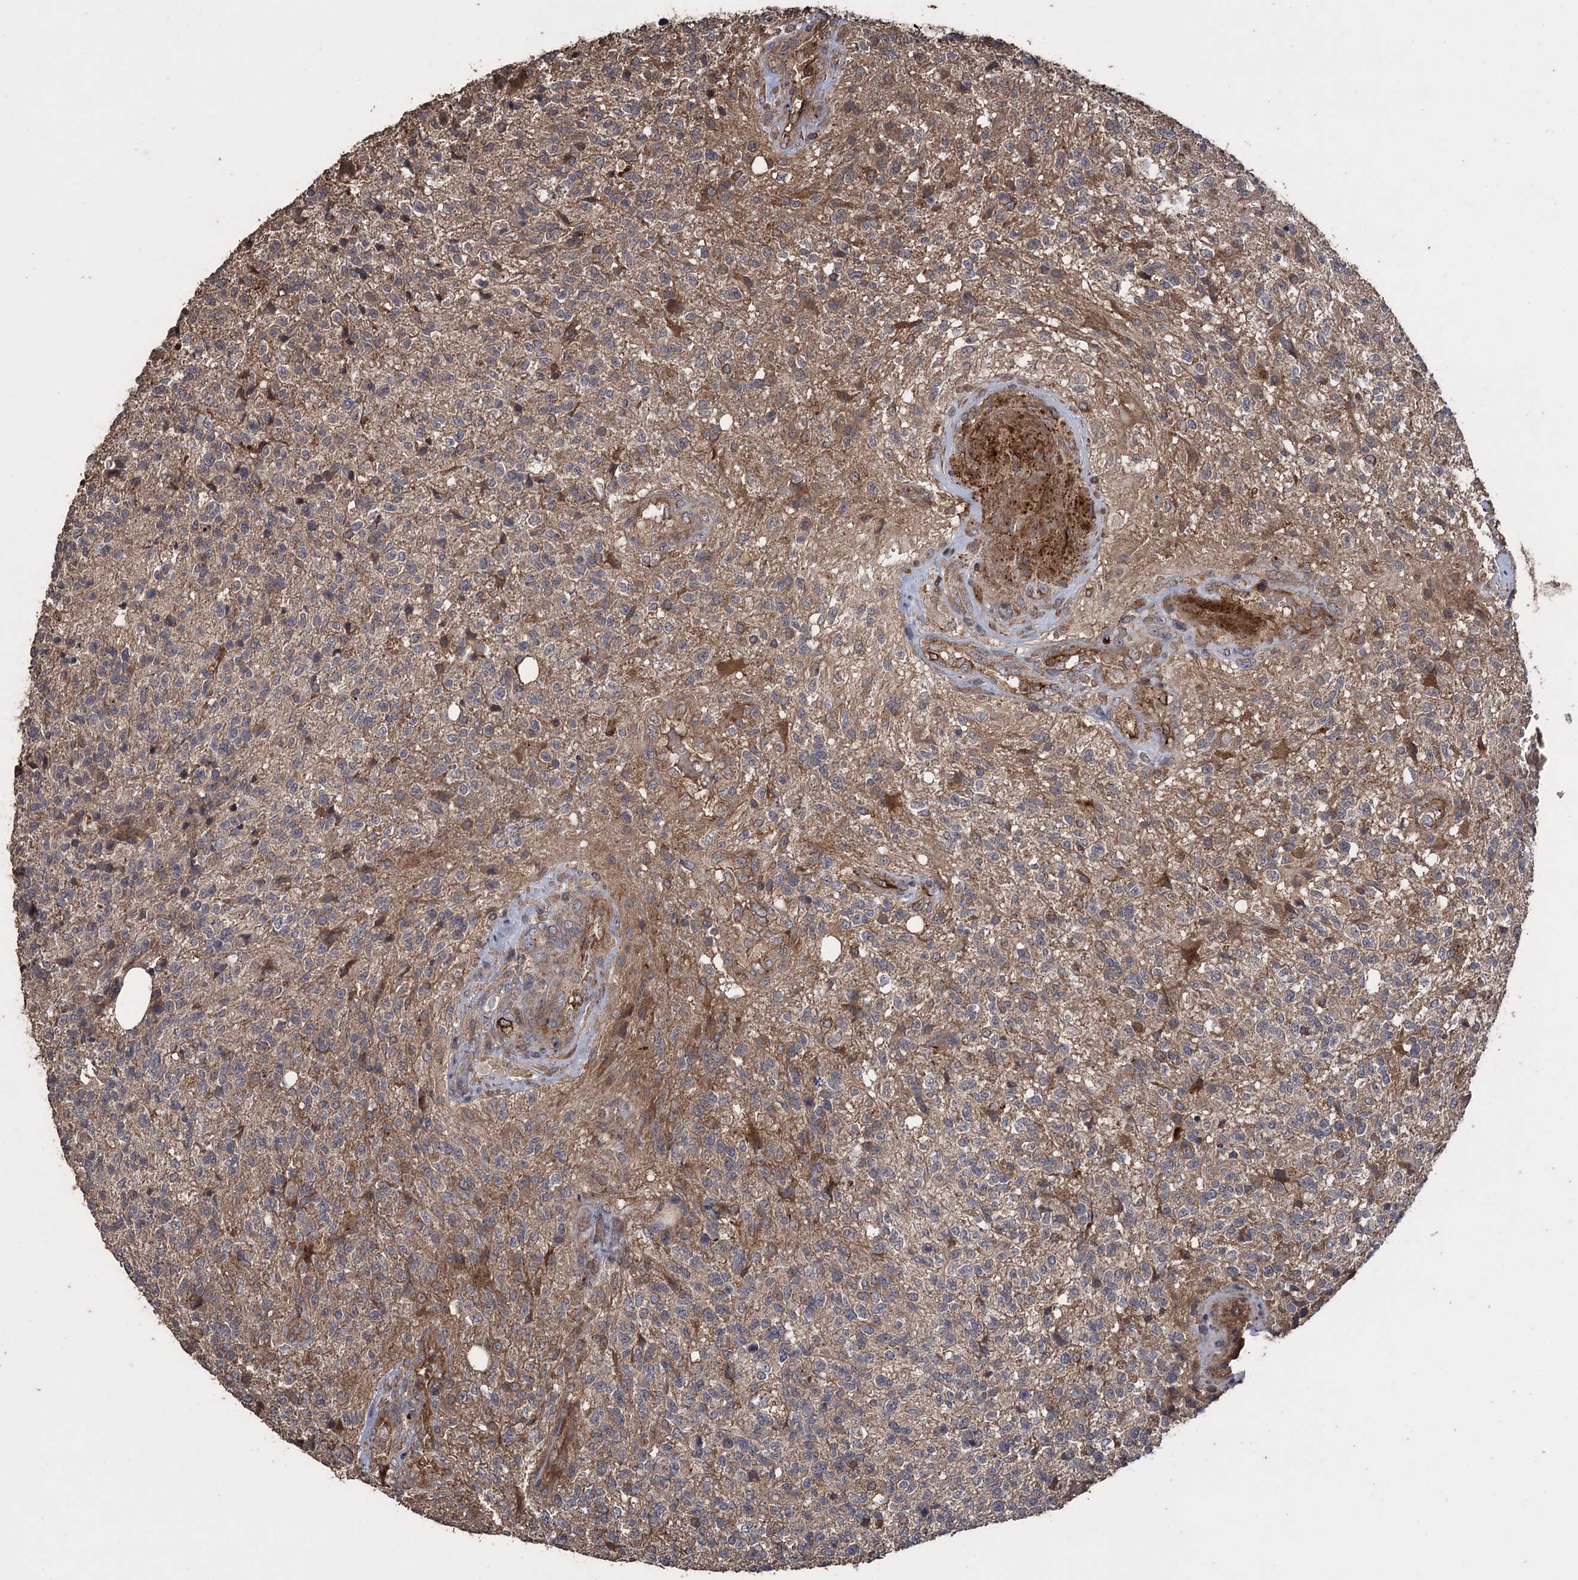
{"staining": {"intensity": "weak", "quantity": "25%-75%", "location": "cytoplasmic/membranous"}, "tissue": "glioma", "cell_type": "Tumor cells", "image_type": "cancer", "snomed": [{"axis": "morphology", "description": "Glioma, malignant, High grade"}, {"axis": "topography", "description": "Brain"}], "caption": "Brown immunohistochemical staining in human glioma exhibits weak cytoplasmic/membranous positivity in about 25%-75% of tumor cells.", "gene": "TXNDC11", "patient": {"sex": "male", "age": 56}}